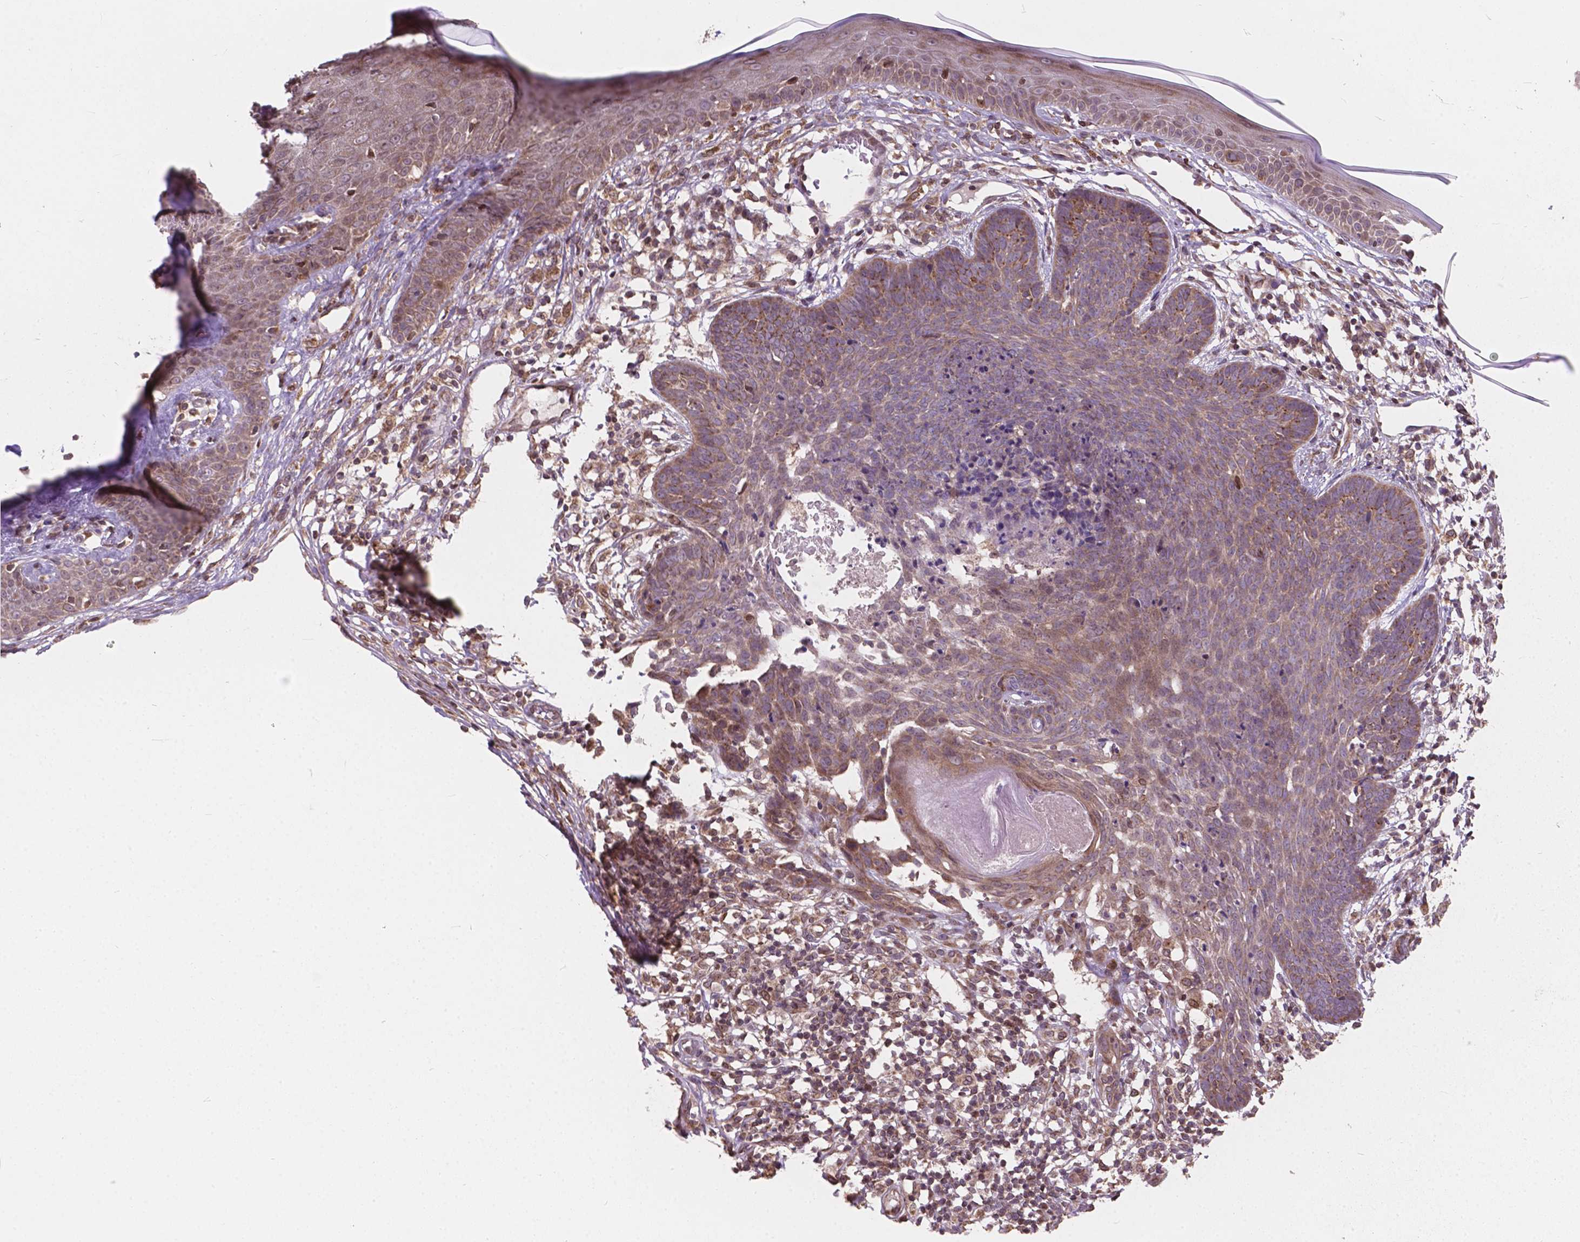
{"staining": {"intensity": "weak", "quantity": "<25%", "location": "cytoplasmic/membranous"}, "tissue": "skin cancer", "cell_type": "Tumor cells", "image_type": "cancer", "snomed": [{"axis": "morphology", "description": "Basal cell carcinoma"}, {"axis": "topography", "description": "Skin"}], "caption": "High magnification brightfield microscopy of skin cancer (basal cell carcinoma) stained with DAB (3,3'-diaminobenzidine) (brown) and counterstained with hematoxylin (blue): tumor cells show no significant staining. (Immunohistochemistry, brightfield microscopy, high magnification).", "gene": "MRPL33", "patient": {"sex": "male", "age": 85}}